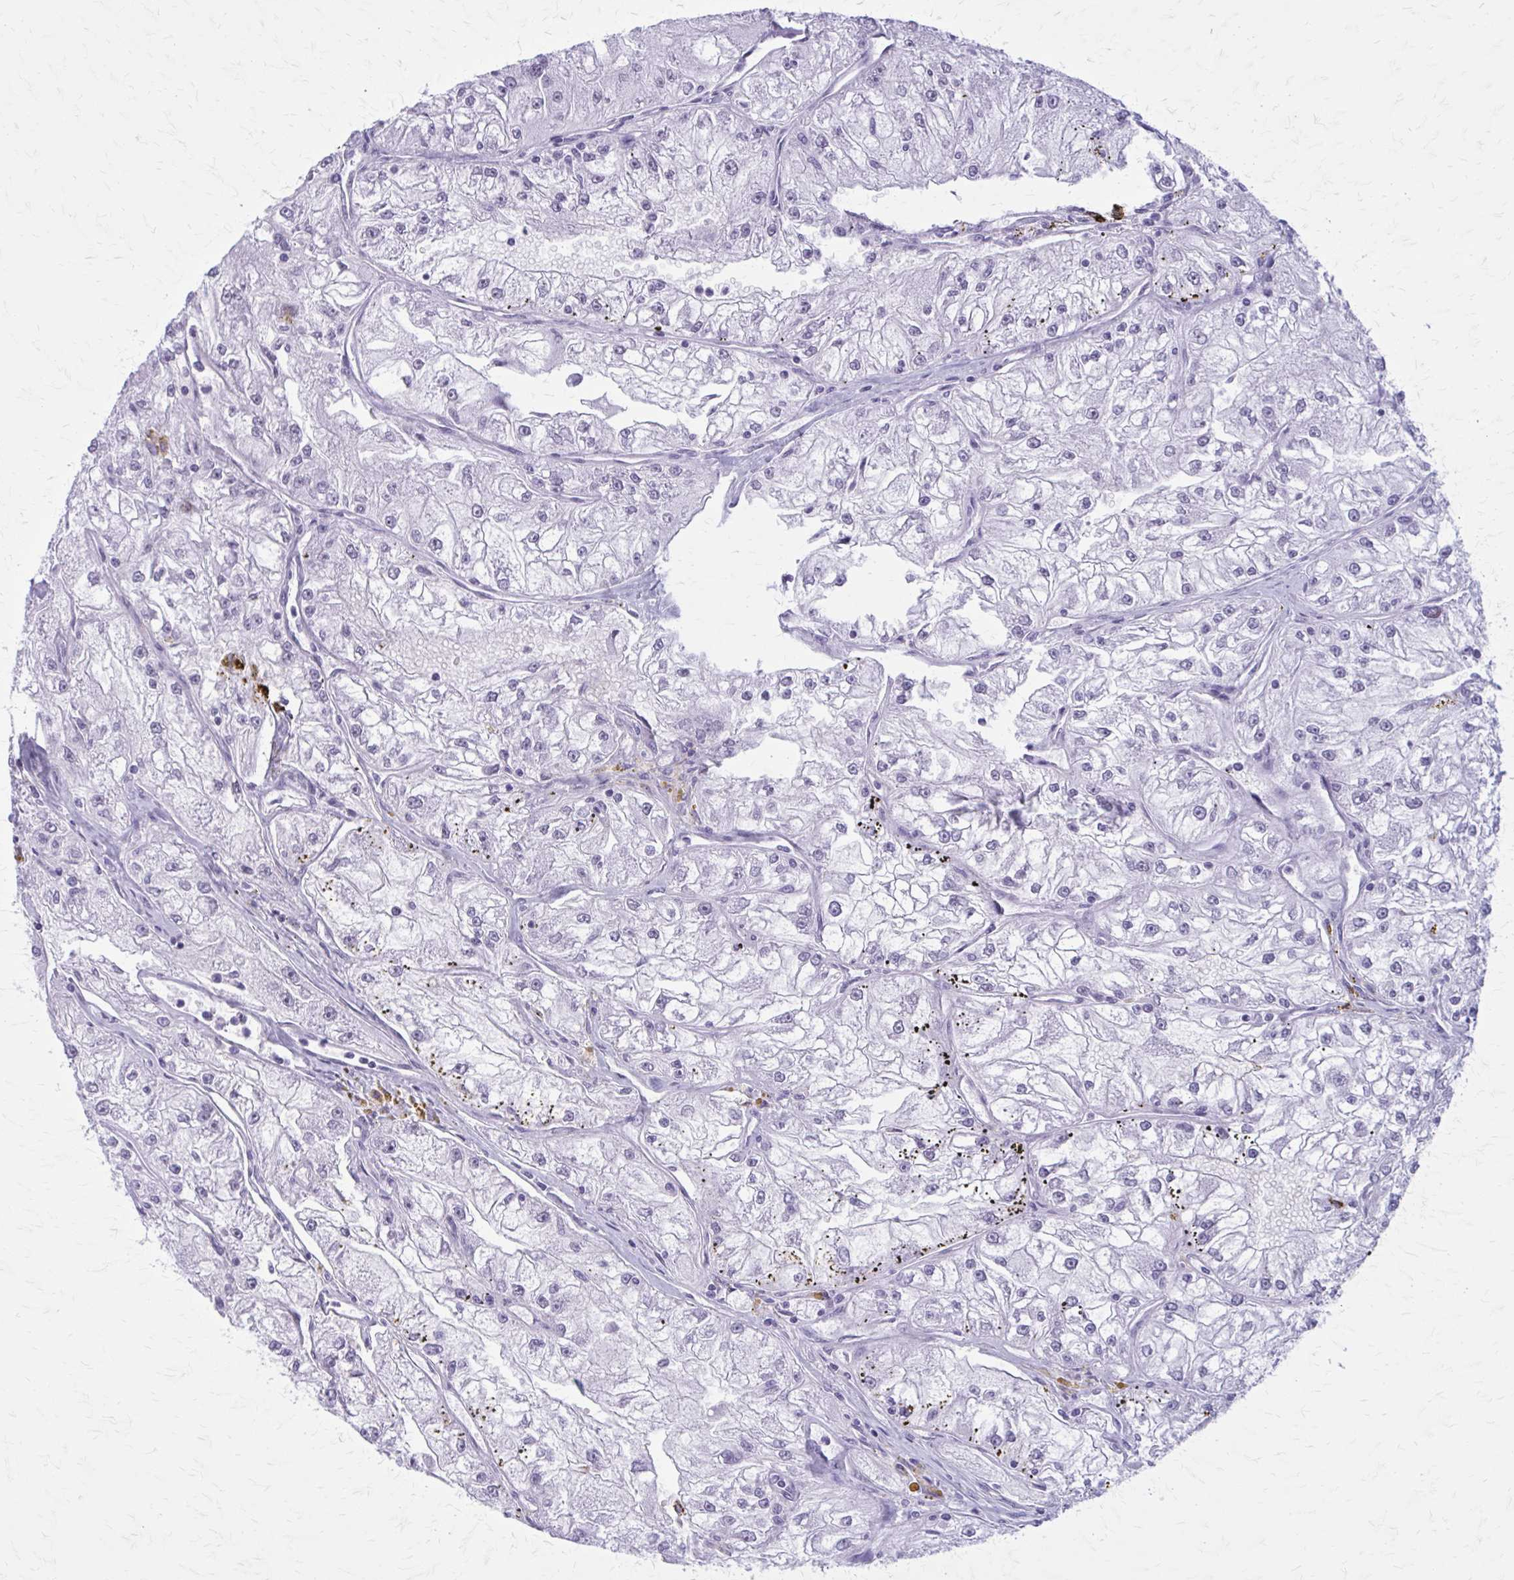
{"staining": {"intensity": "negative", "quantity": "none", "location": "none"}, "tissue": "renal cancer", "cell_type": "Tumor cells", "image_type": "cancer", "snomed": [{"axis": "morphology", "description": "Adenocarcinoma, NOS"}, {"axis": "topography", "description": "Kidney"}], "caption": "Immunohistochemical staining of renal cancer reveals no significant staining in tumor cells.", "gene": "GAD1", "patient": {"sex": "female", "age": 72}}